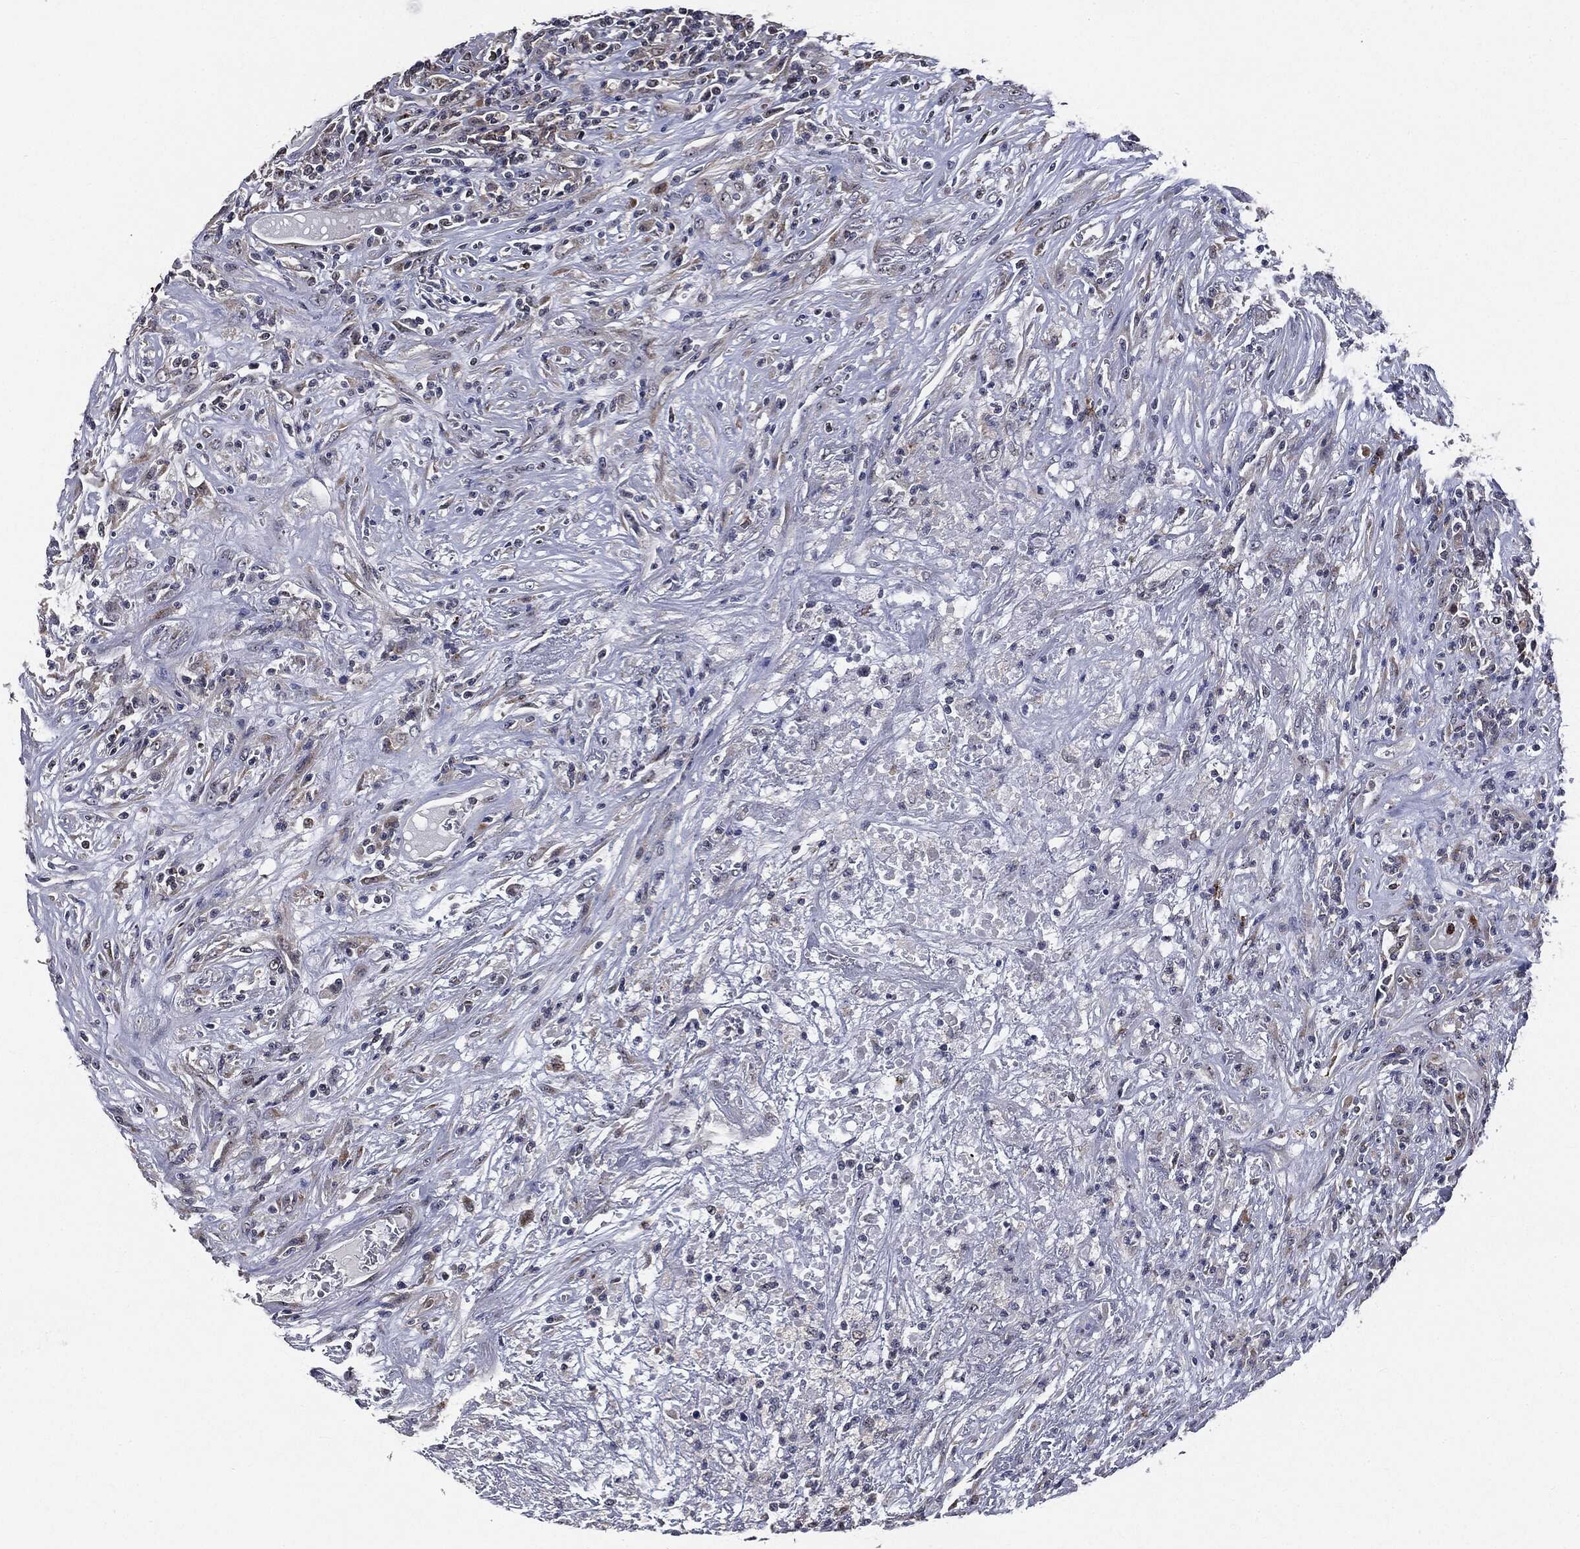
{"staining": {"intensity": "negative", "quantity": "none", "location": "none"}, "tissue": "lymphoma", "cell_type": "Tumor cells", "image_type": "cancer", "snomed": [{"axis": "morphology", "description": "Malignant lymphoma, non-Hodgkin's type, High grade"}, {"axis": "topography", "description": "Lung"}], "caption": "The photomicrograph displays no significant staining in tumor cells of lymphoma.", "gene": "TRMT1L", "patient": {"sex": "male", "age": 79}}